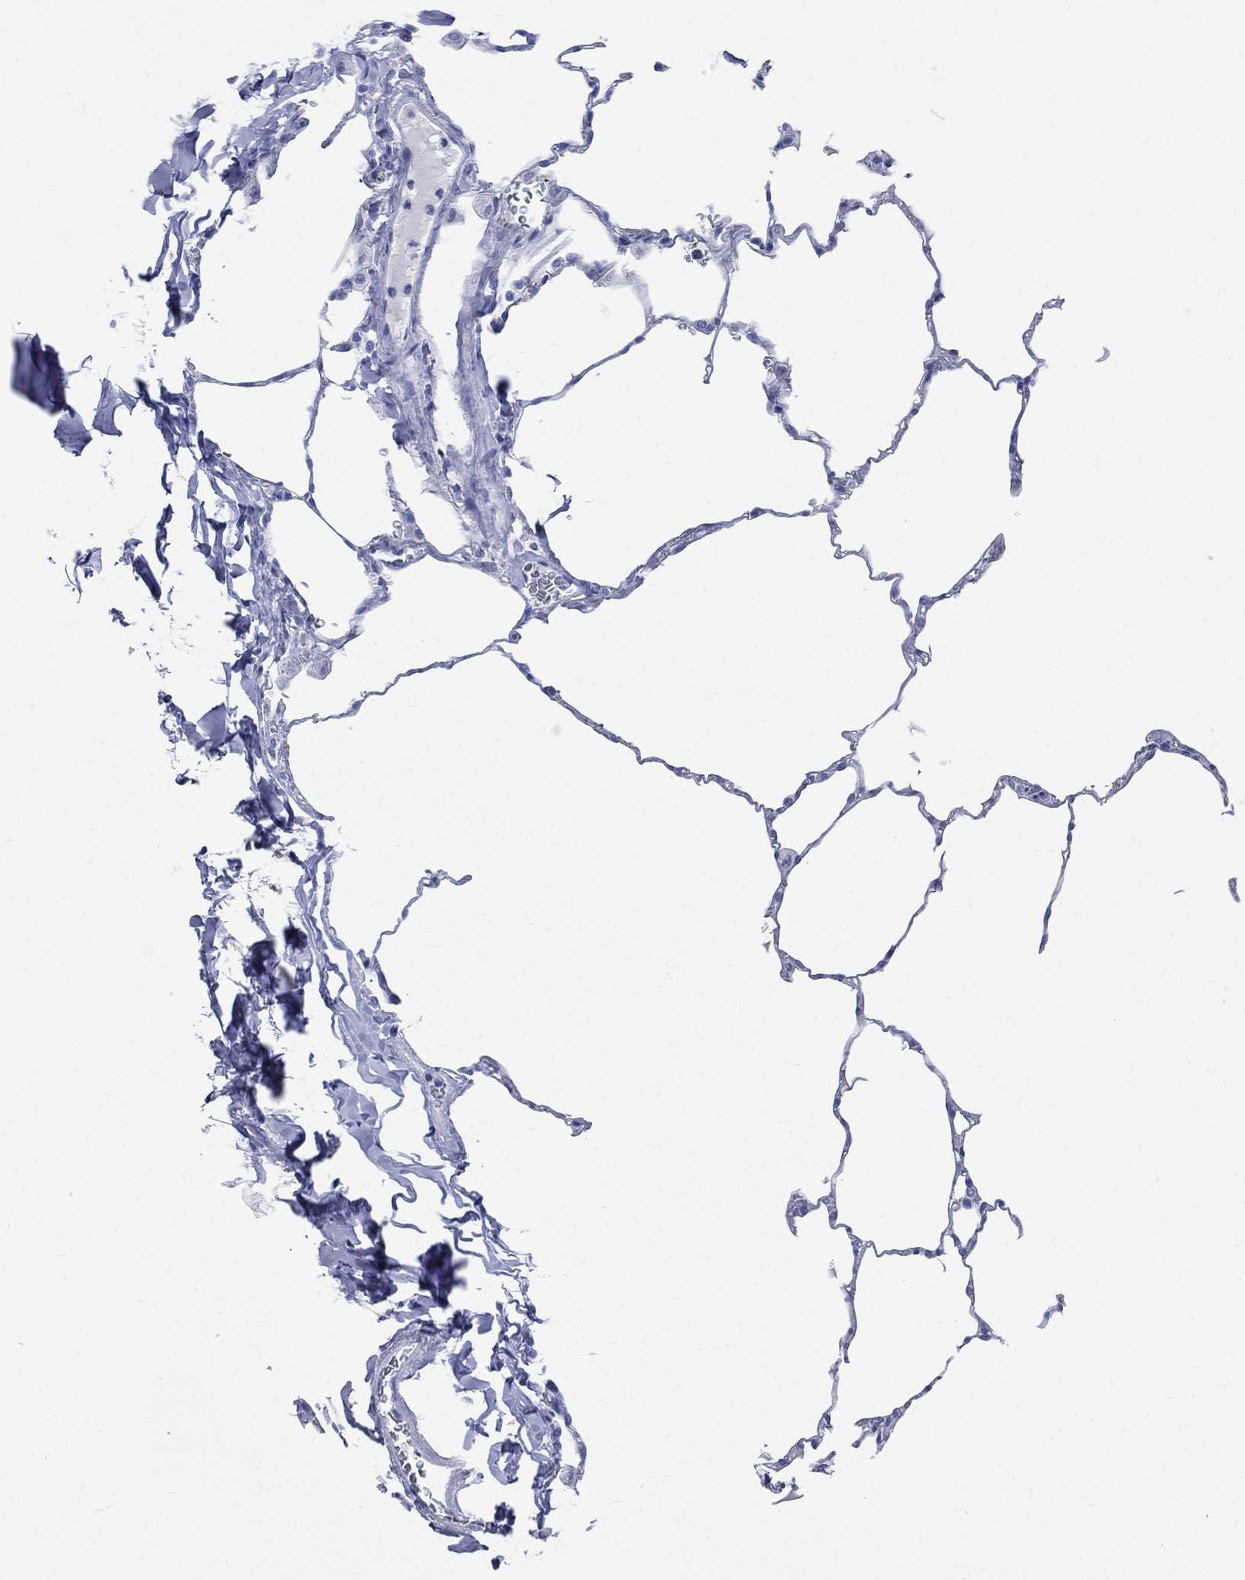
{"staining": {"intensity": "negative", "quantity": "none", "location": "none"}, "tissue": "lung", "cell_type": "Alveolar cells", "image_type": "normal", "snomed": [{"axis": "morphology", "description": "Normal tissue, NOS"}, {"axis": "morphology", "description": "Adenocarcinoma, metastatic, NOS"}, {"axis": "topography", "description": "Lung"}], "caption": "An immunohistochemistry micrograph of unremarkable lung is shown. There is no staining in alveolar cells of lung. (Immunohistochemistry (ihc), brightfield microscopy, high magnification).", "gene": "SYP", "patient": {"sex": "male", "age": 45}}